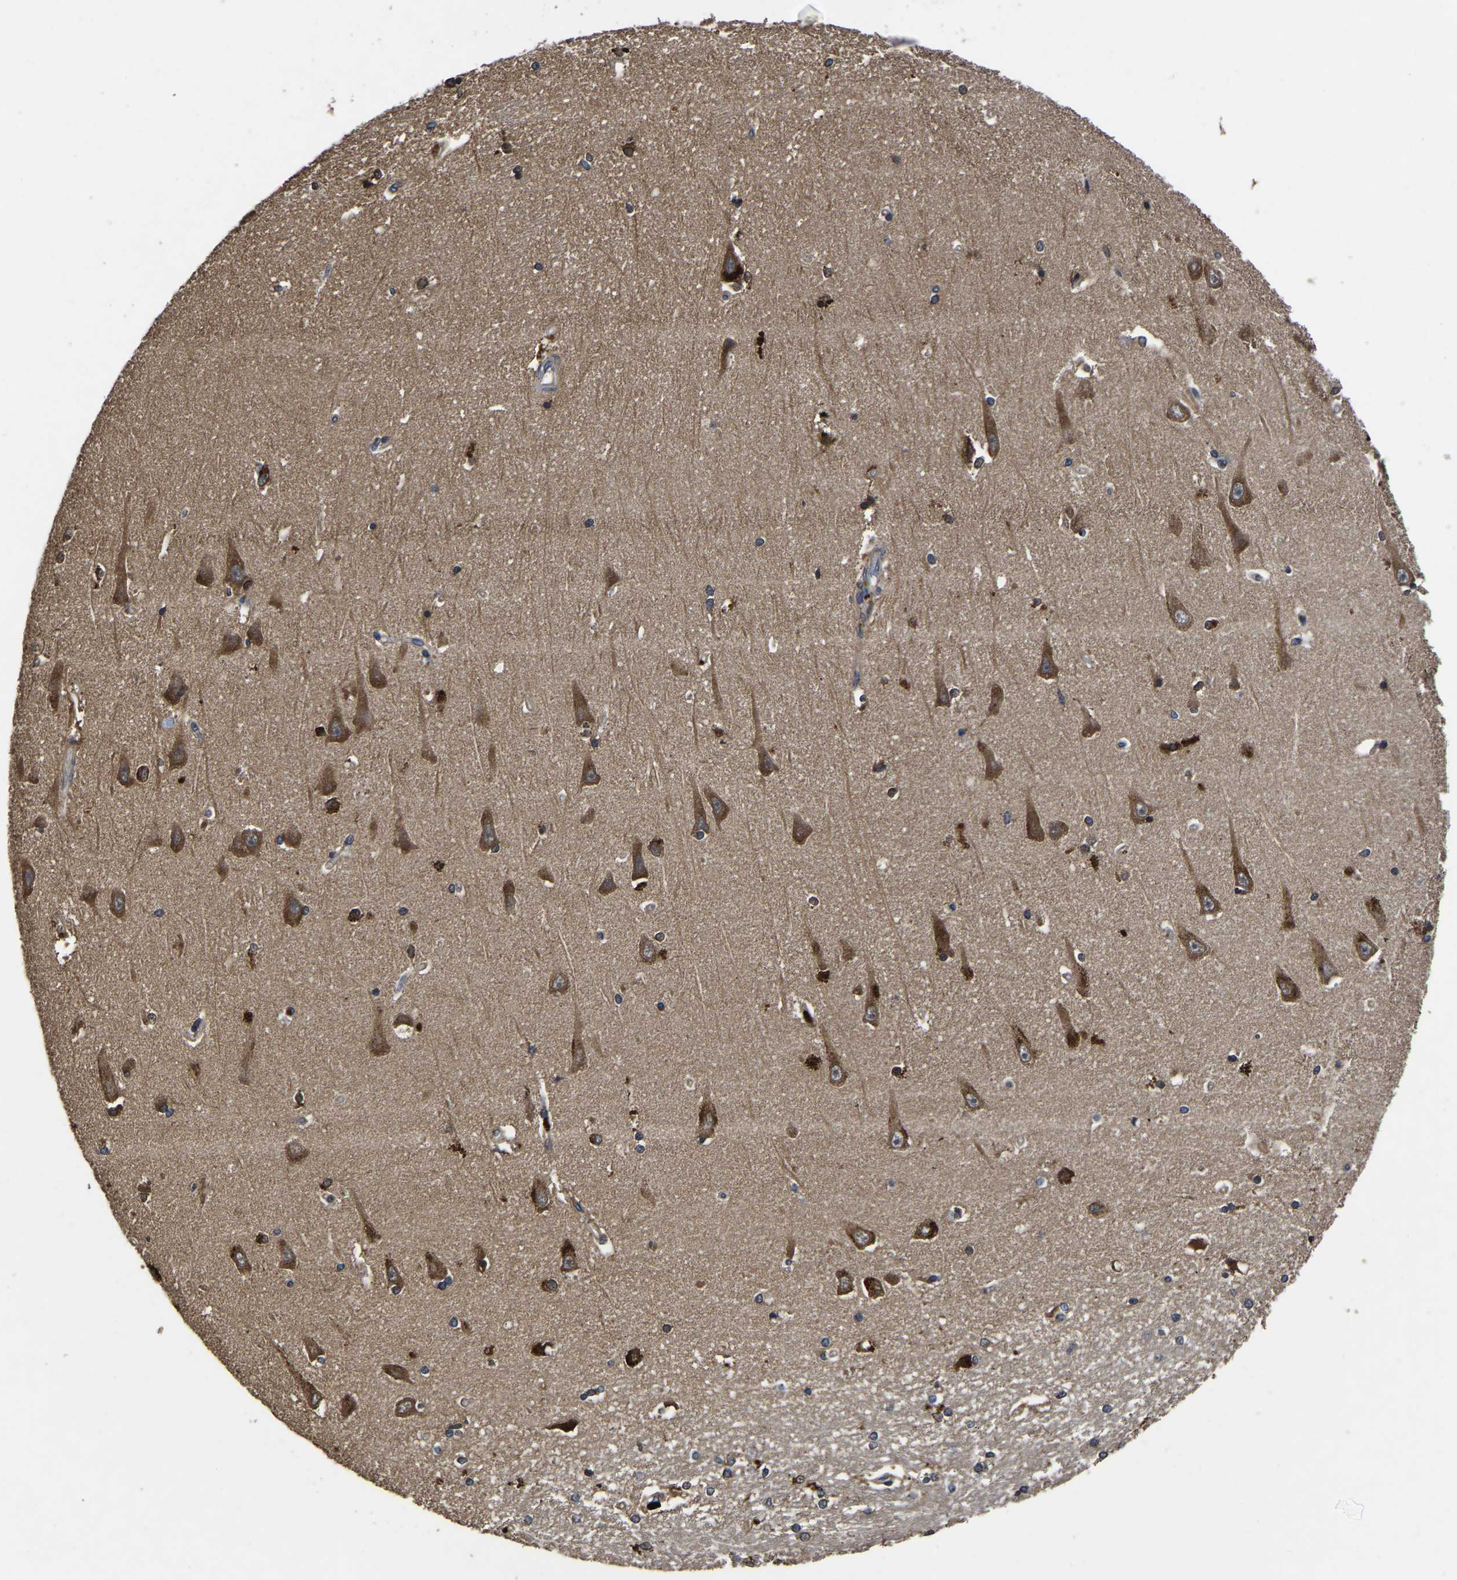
{"staining": {"intensity": "moderate", "quantity": "<25%", "location": "cytoplasmic/membranous"}, "tissue": "hippocampus", "cell_type": "Glial cells", "image_type": "normal", "snomed": [{"axis": "morphology", "description": "Normal tissue, NOS"}, {"axis": "topography", "description": "Hippocampus"}], "caption": "Immunohistochemistry (IHC) image of normal human hippocampus stained for a protein (brown), which reveals low levels of moderate cytoplasmic/membranous positivity in about <25% of glial cells.", "gene": "CRYZL1", "patient": {"sex": "male", "age": 45}}